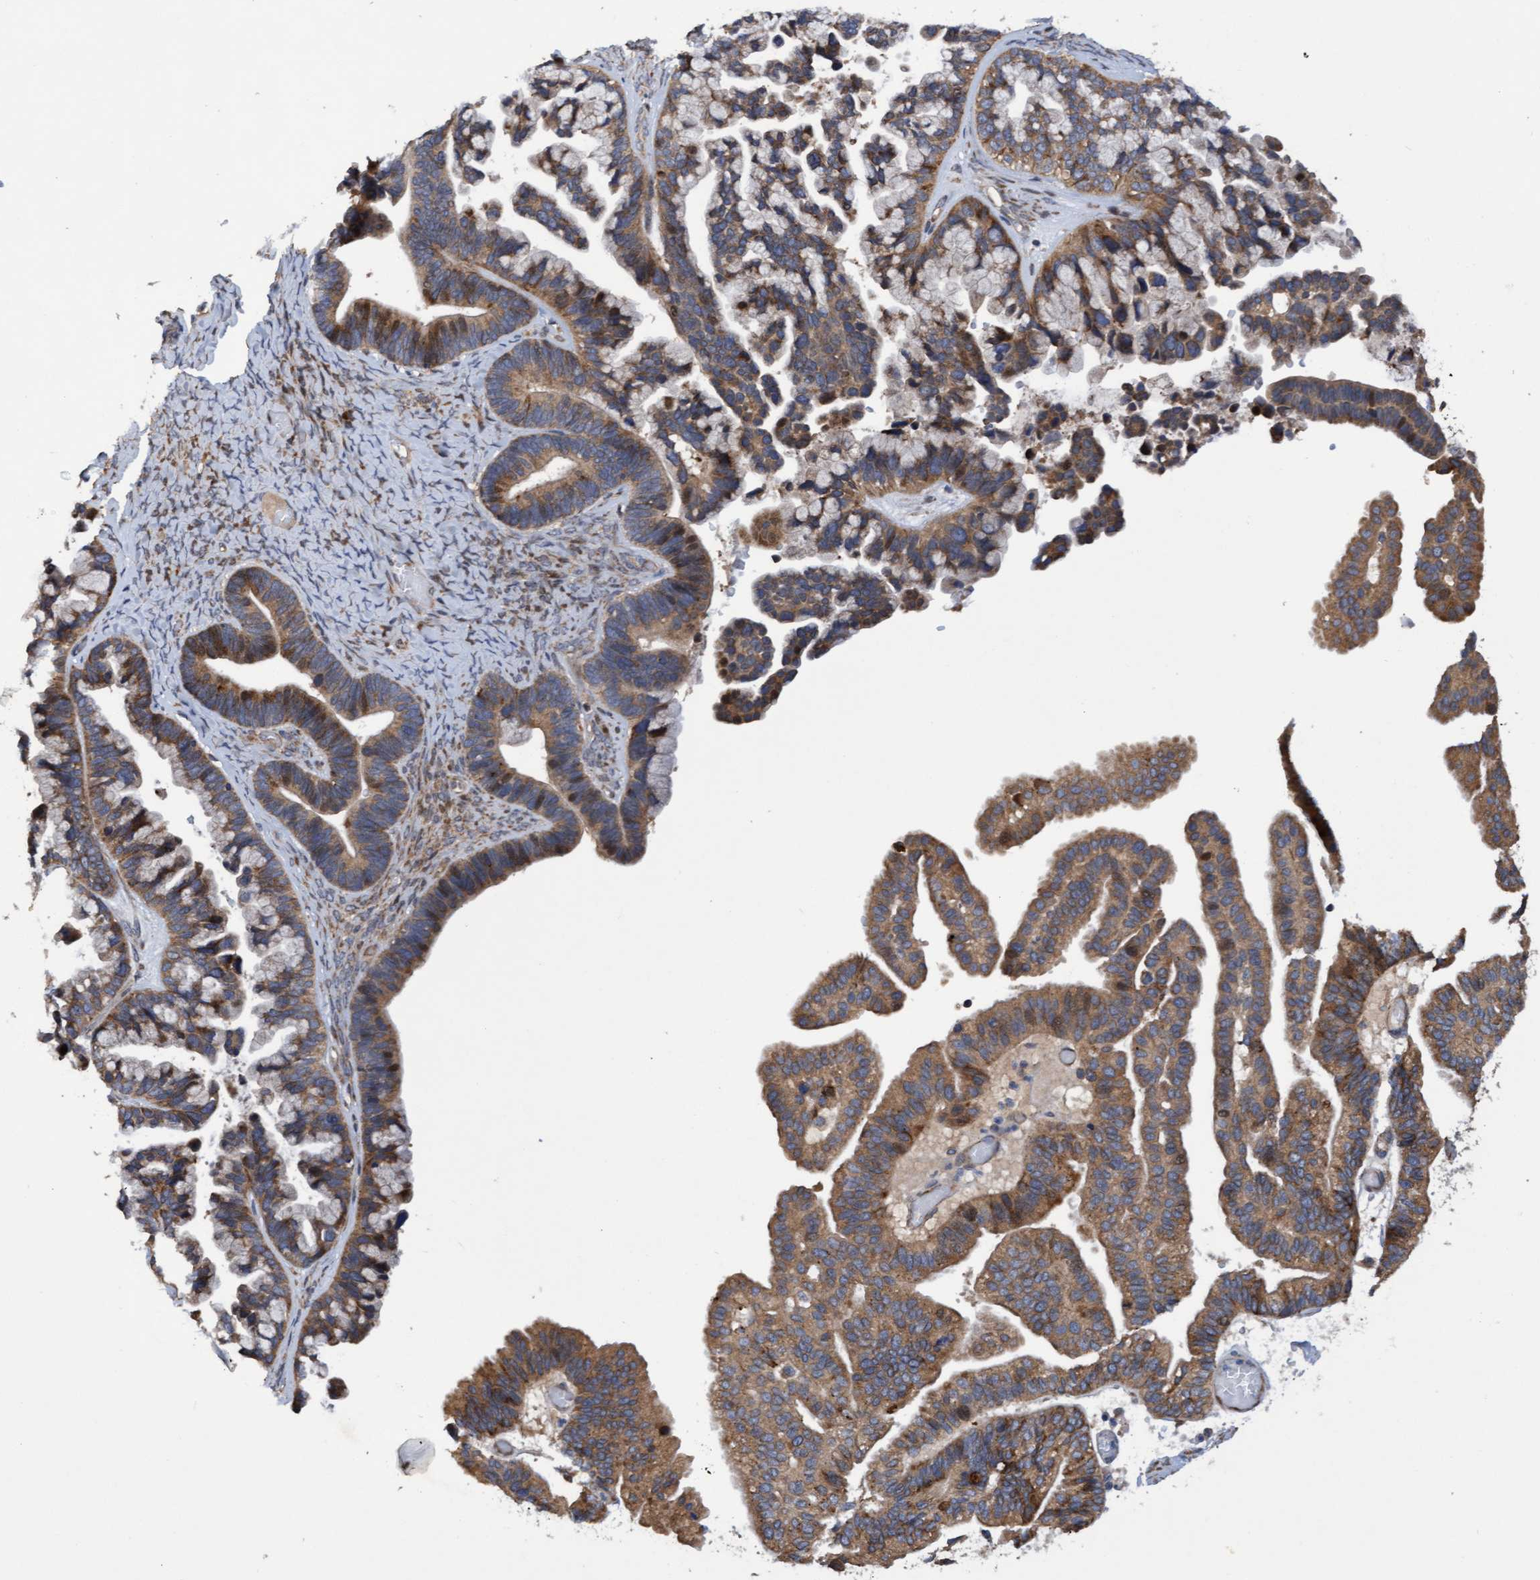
{"staining": {"intensity": "moderate", "quantity": ">75%", "location": "cytoplasmic/membranous"}, "tissue": "ovarian cancer", "cell_type": "Tumor cells", "image_type": "cancer", "snomed": [{"axis": "morphology", "description": "Cystadenocarcinoma, serous, NOS"}, {"axis": "topography", "description": "Ovary"}], "caption": "This is an image of immunohistochemistry (IHC) staining of ovarian cancer (serous cystadenocarcinoma), which shows moderate staining in the cytoplasmic/membranous of tumor cells.", "gene": "ELP5", "patient": {"sex": "female", "age": 56}}